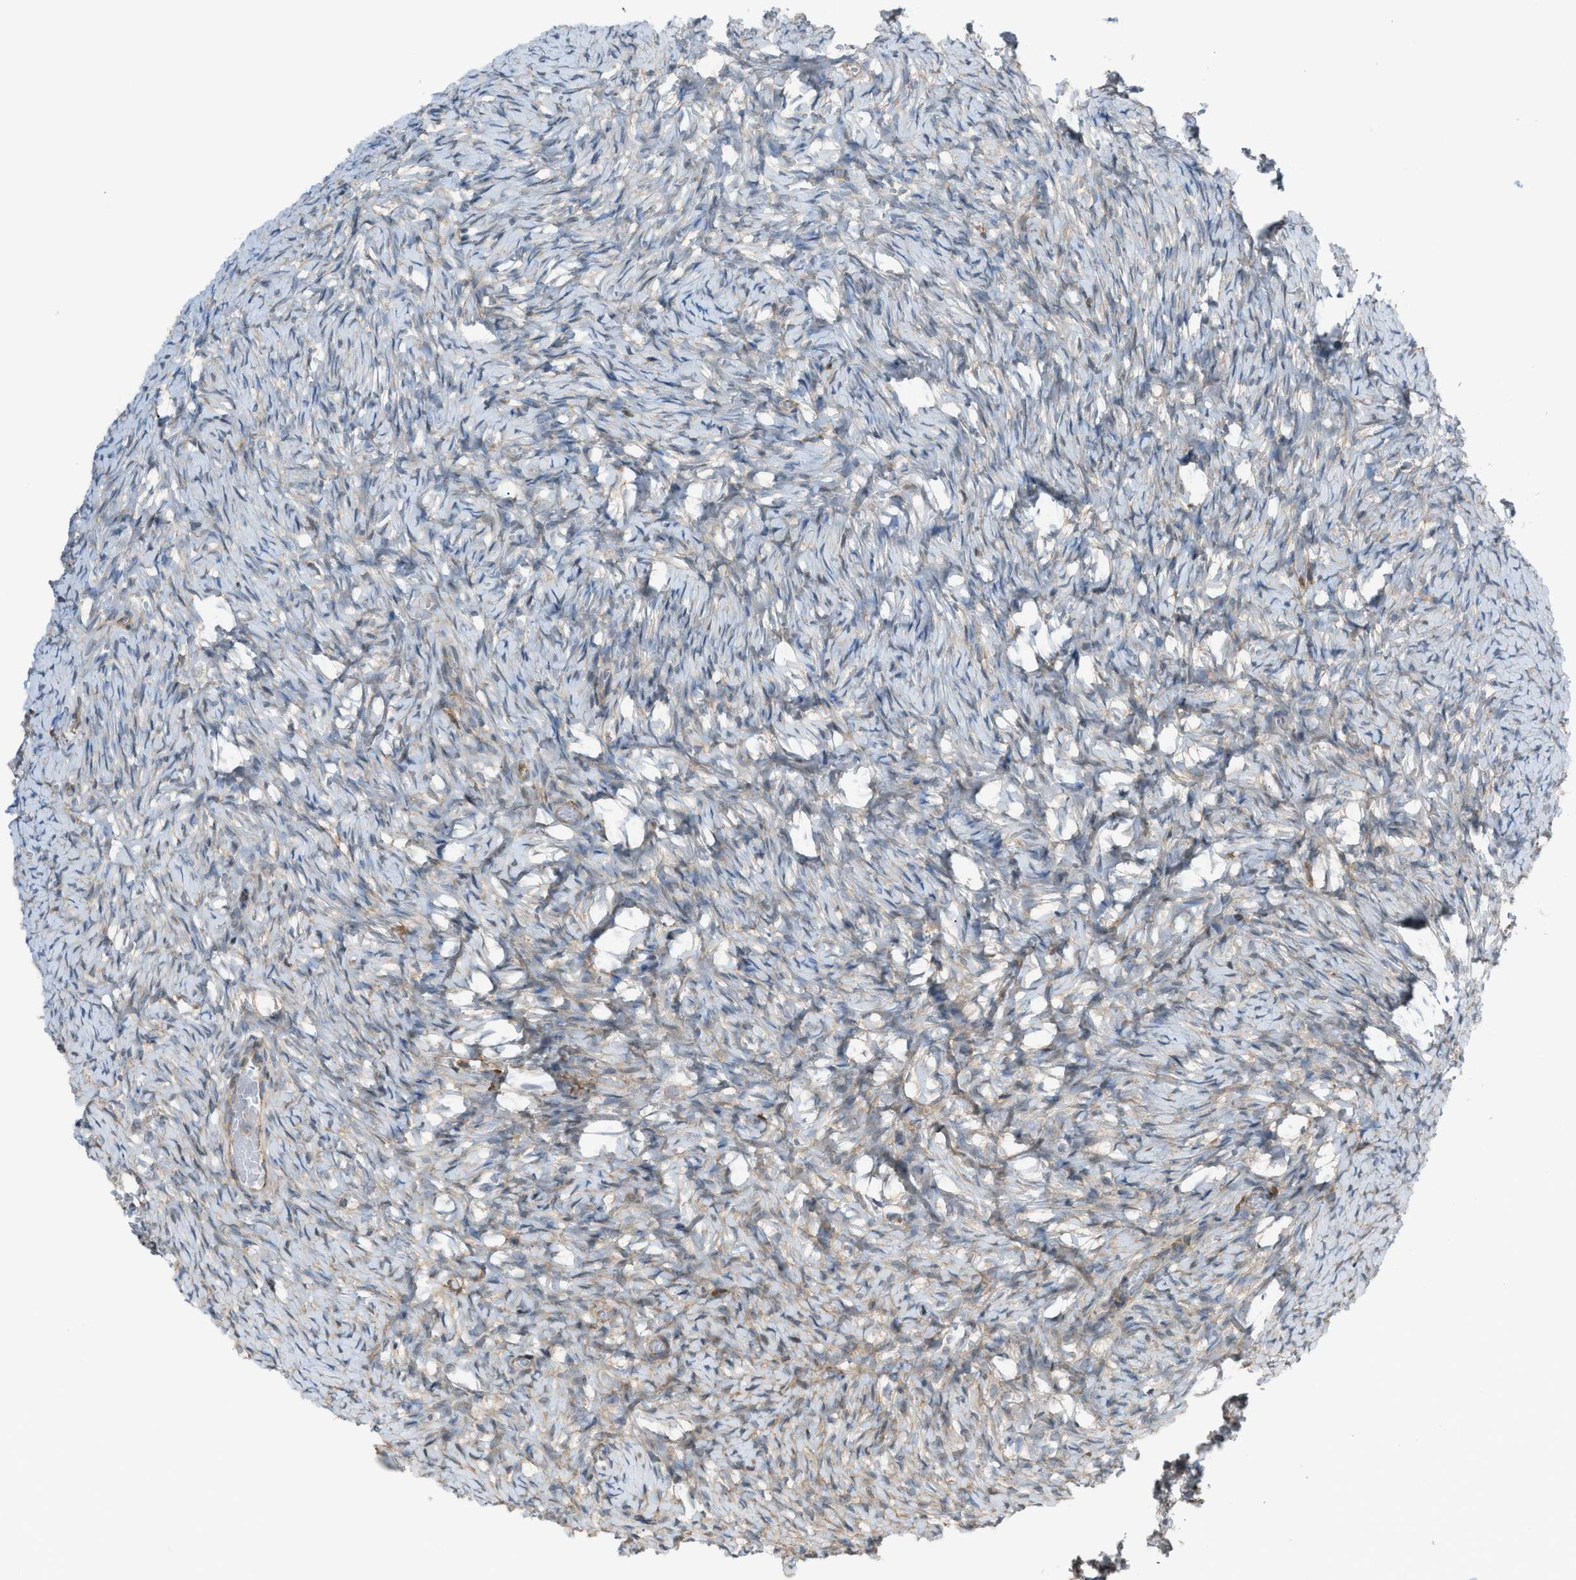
{"staining": {"intensity": "weak", "quantity": "<25%", "location": "cytoplasmic/membranous"}, "tissue": "ovary", "cell_type": "Ovarian stroma cells", "image_type": "normal", "snomed": [{"axis": "morphology", "description": "Normal tissue, NOS"}, {"axis": "topography", "description": "Ovary"}], "caption": "This is an immunohistochemistry micrograph of unremarkable human ovary. There is no positivity in ovarian stroma cells.", "gene": "DYRK1A", "patient": {"sex": "female", "age": 27}}